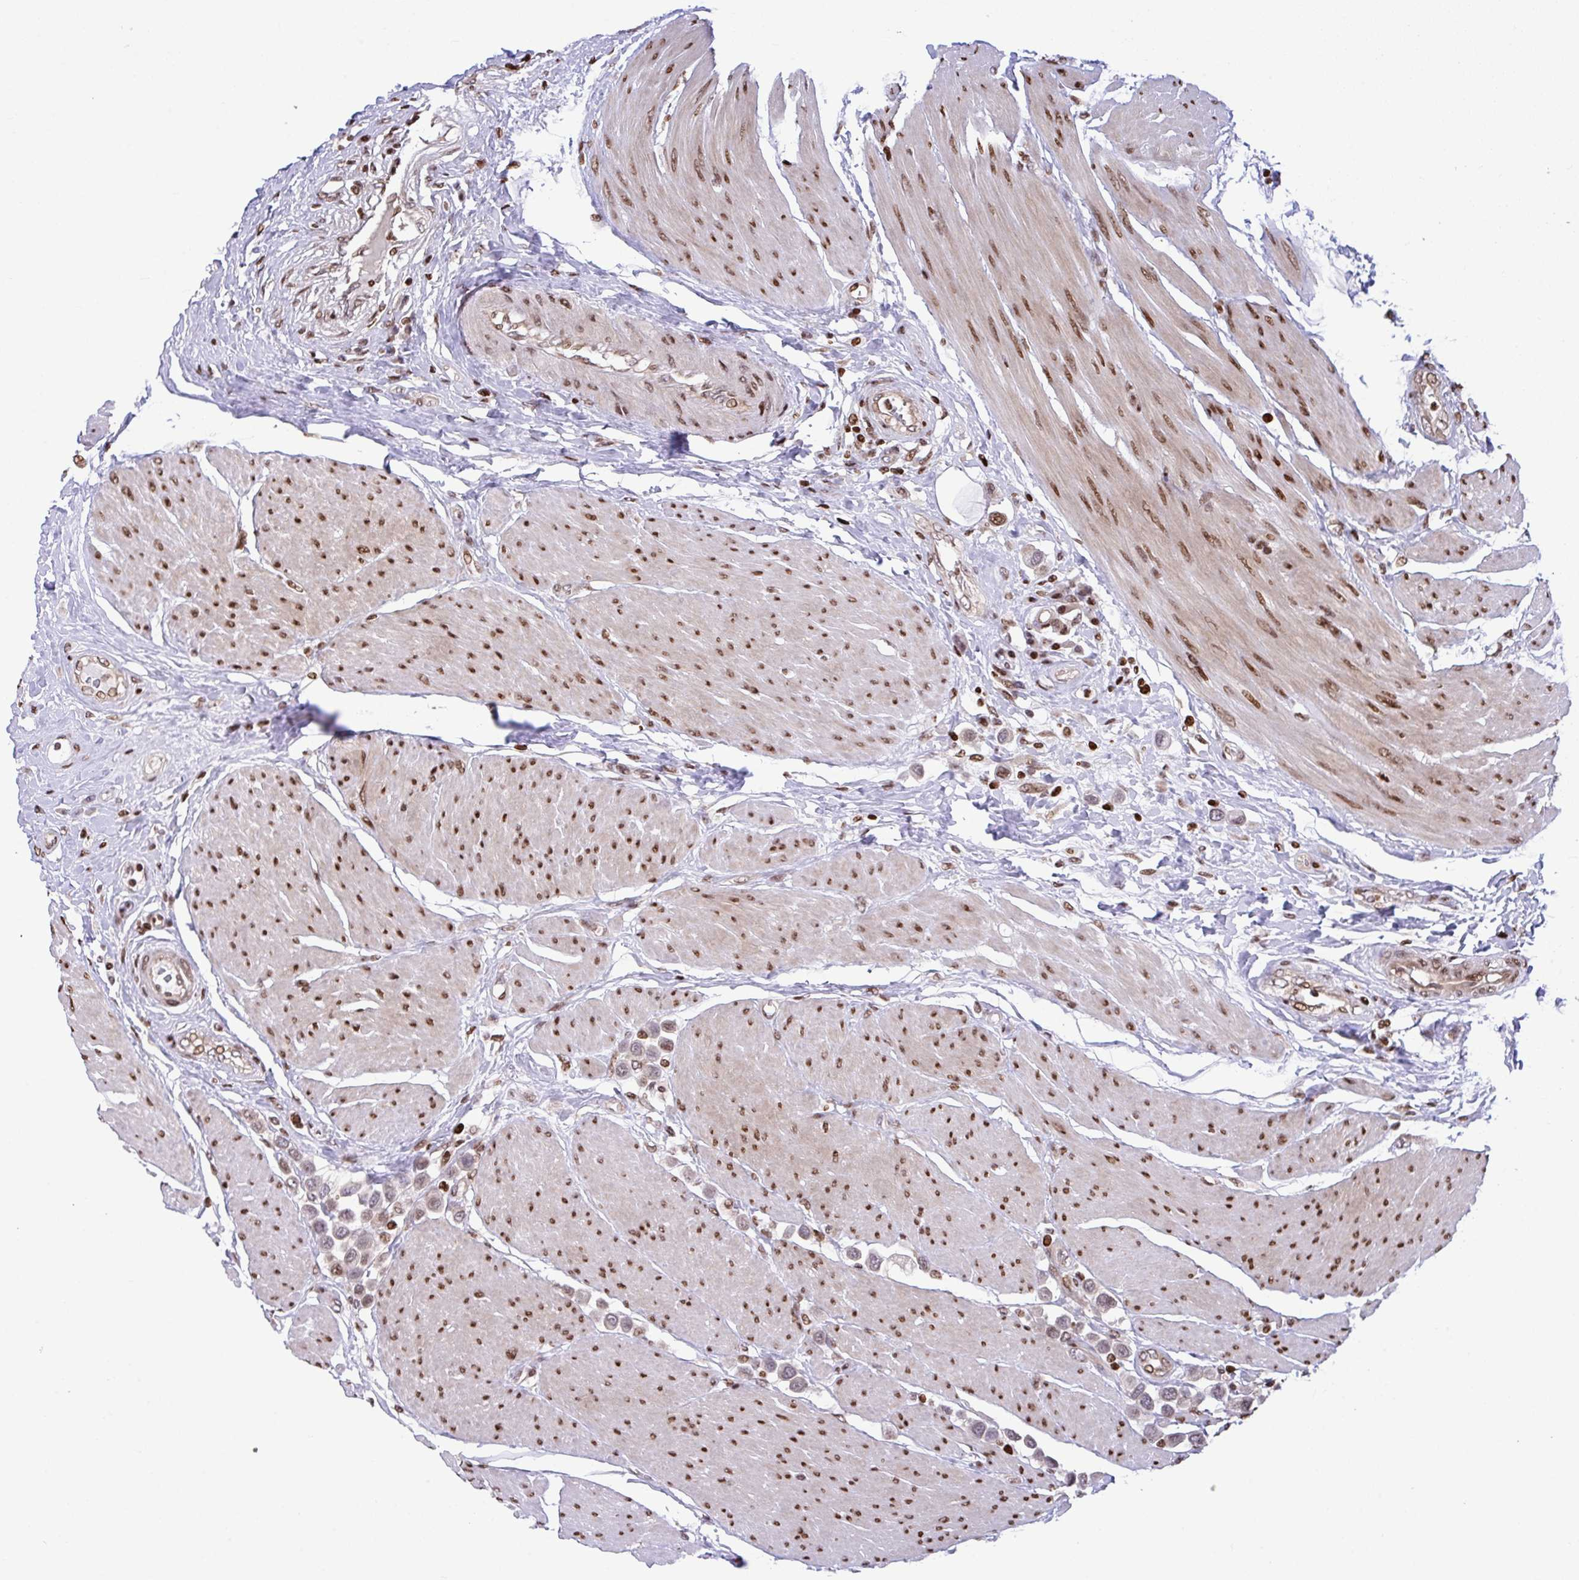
{"staining": {"intensity": "moderate", "quantity": "25%-75%", "location": "nuclear"}, "tissue": "urothelial cancer", "cell_type": "Tumor cells", "image_type": "cancer", "snomed": [{"axis": "morphology", "description": "Urothelial carcinoma, High grade"}, {"axis": "topography", "description": "Urinary bladder"}], "caption": "Moderate nuclear expression for a protein is appreciated in about 25%-75% of tumor cells of urothelial carcinoma (high-grade) using IHC.", "gene": "RAPGEF5", "patient": {"sex": "male", "age": 50}}